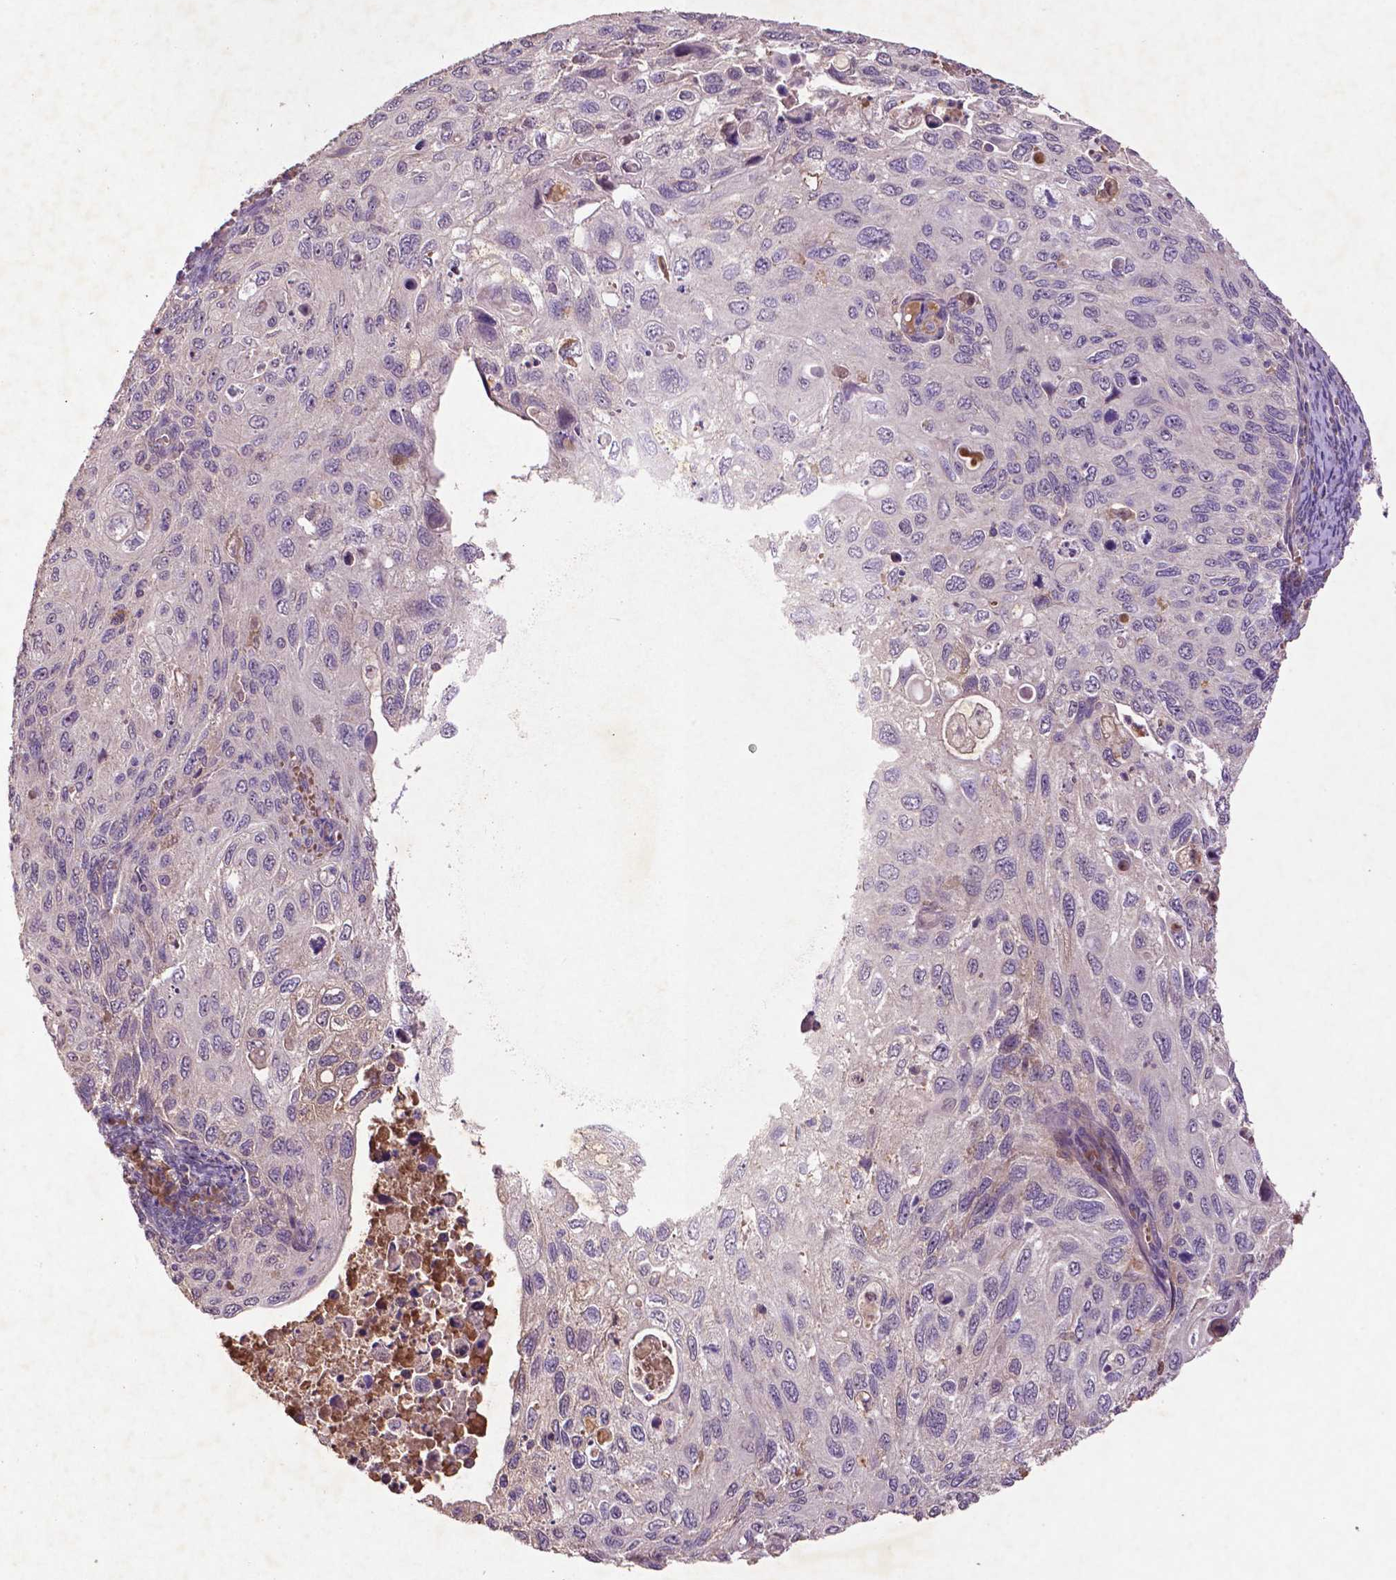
{"staining": {"intensity": "negative", "quantity": "none", "location": "none"}, "tissue": "cervical cancer", "cell_type": "Tumor cells", "image_type": "cancer", "snomed": [{"axis": "morphology", "description": "Squamous cell carcinoma, NOS"}, {"axis": "topography", "description": "Cervix"}], "caption": "Immunohistochemical staining of cervical cancer (squamous cell carcinoma) demonstrates no significant expression in tumor cells.", "gene": "COQ2", "patient": {"sex": "female", "age": 70}}